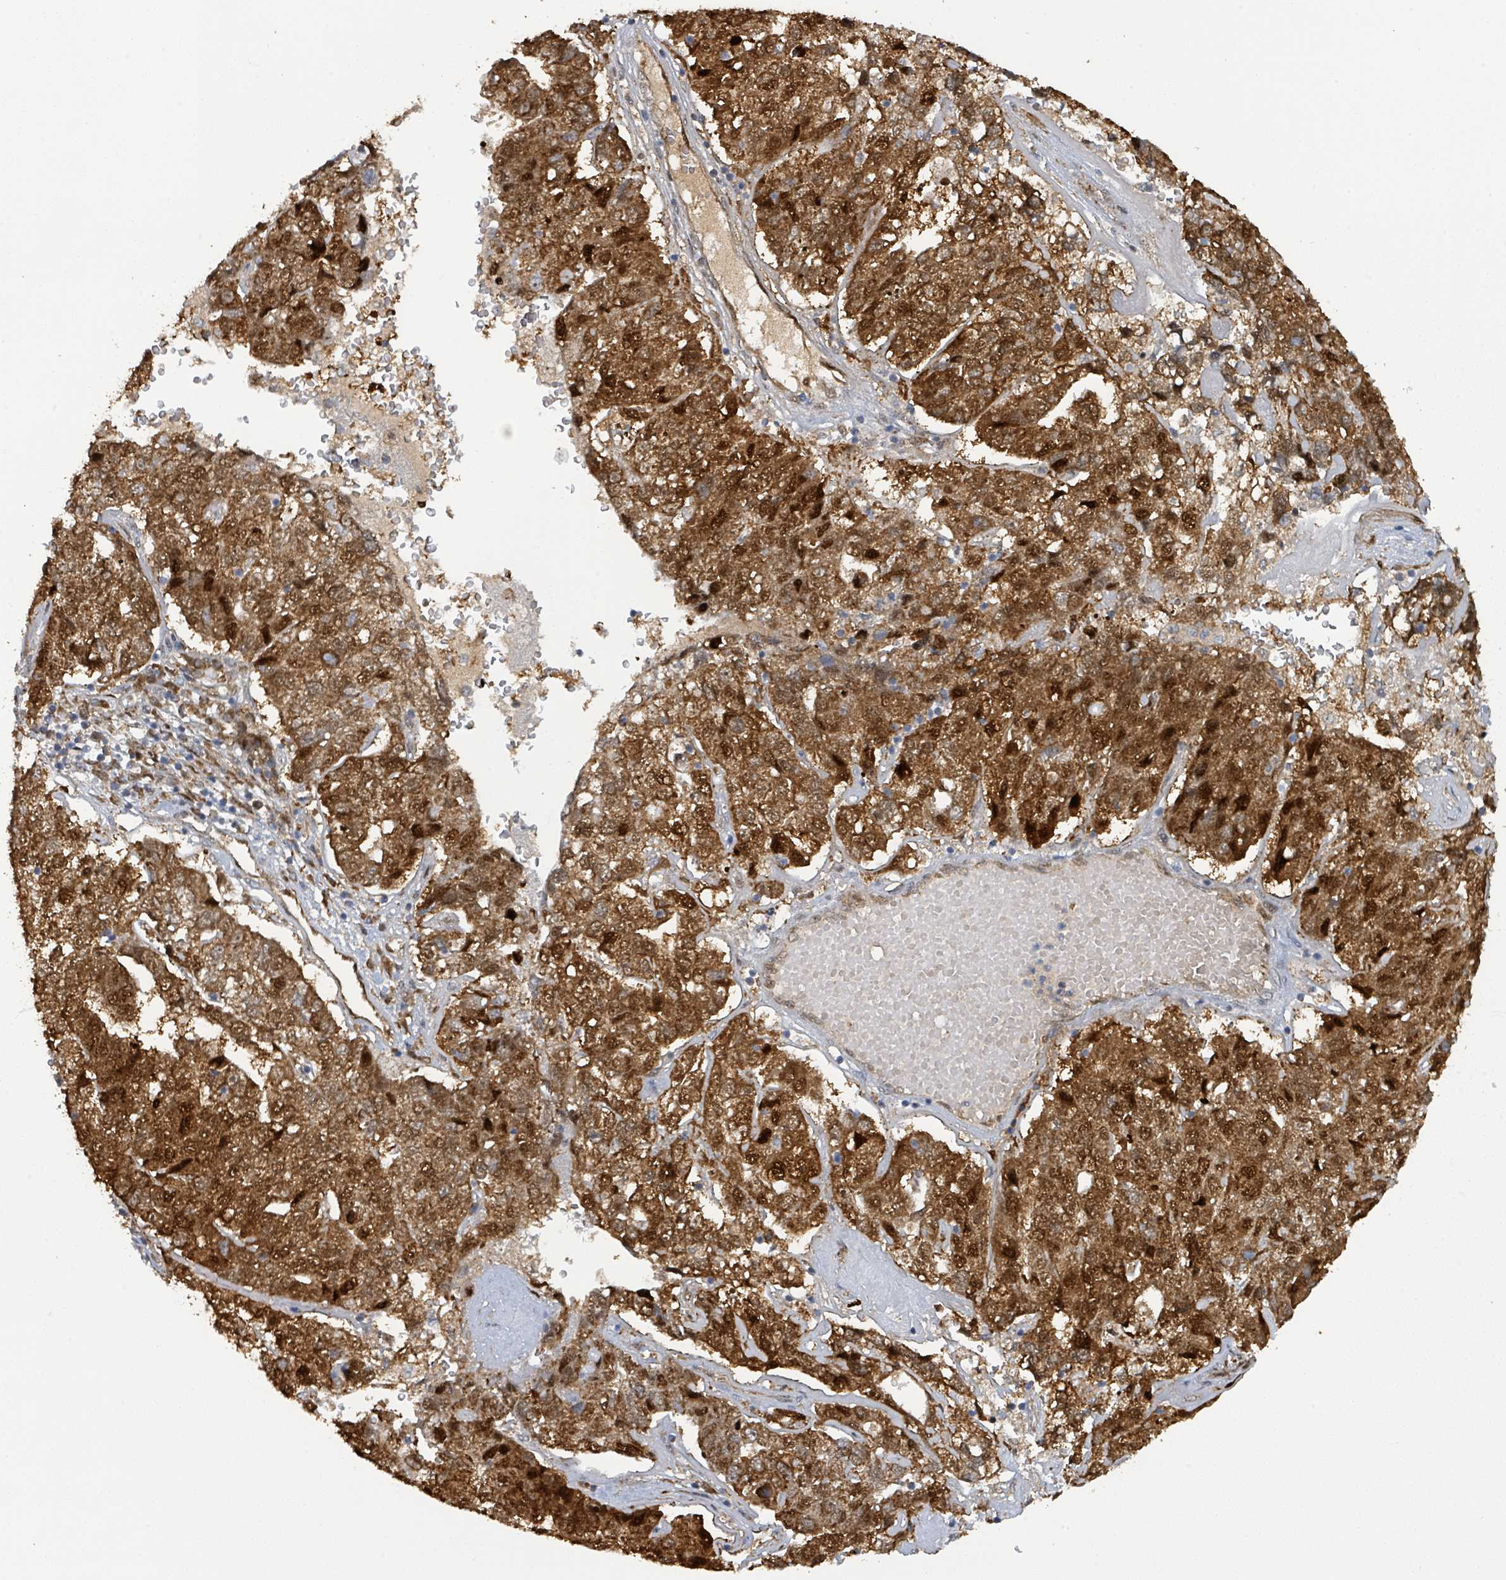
{"staining": {"intensity": "strong", "quantity": ">75%", "location": "cytoplasmic/membranous,nuclear"}, "tissue": "pancreatic cancer", "cell_type": "Tumor cells", "image_type": "cancer", "snomed": [{"axis": "morphology", "description": "Adenocarcinoma, NOS"}, {"axis": "topography", "description": "Pancreas"}], "caption": "Pancreatic cancer (adenocarcinoma) stained for a protein (brown) demonstrates strong cytoplasmic/membranous and nuclear positive staining in approximately >75% of tumor cells.", "gene": "PSMB7", "patient": {"sex": "female", "age": 61}}